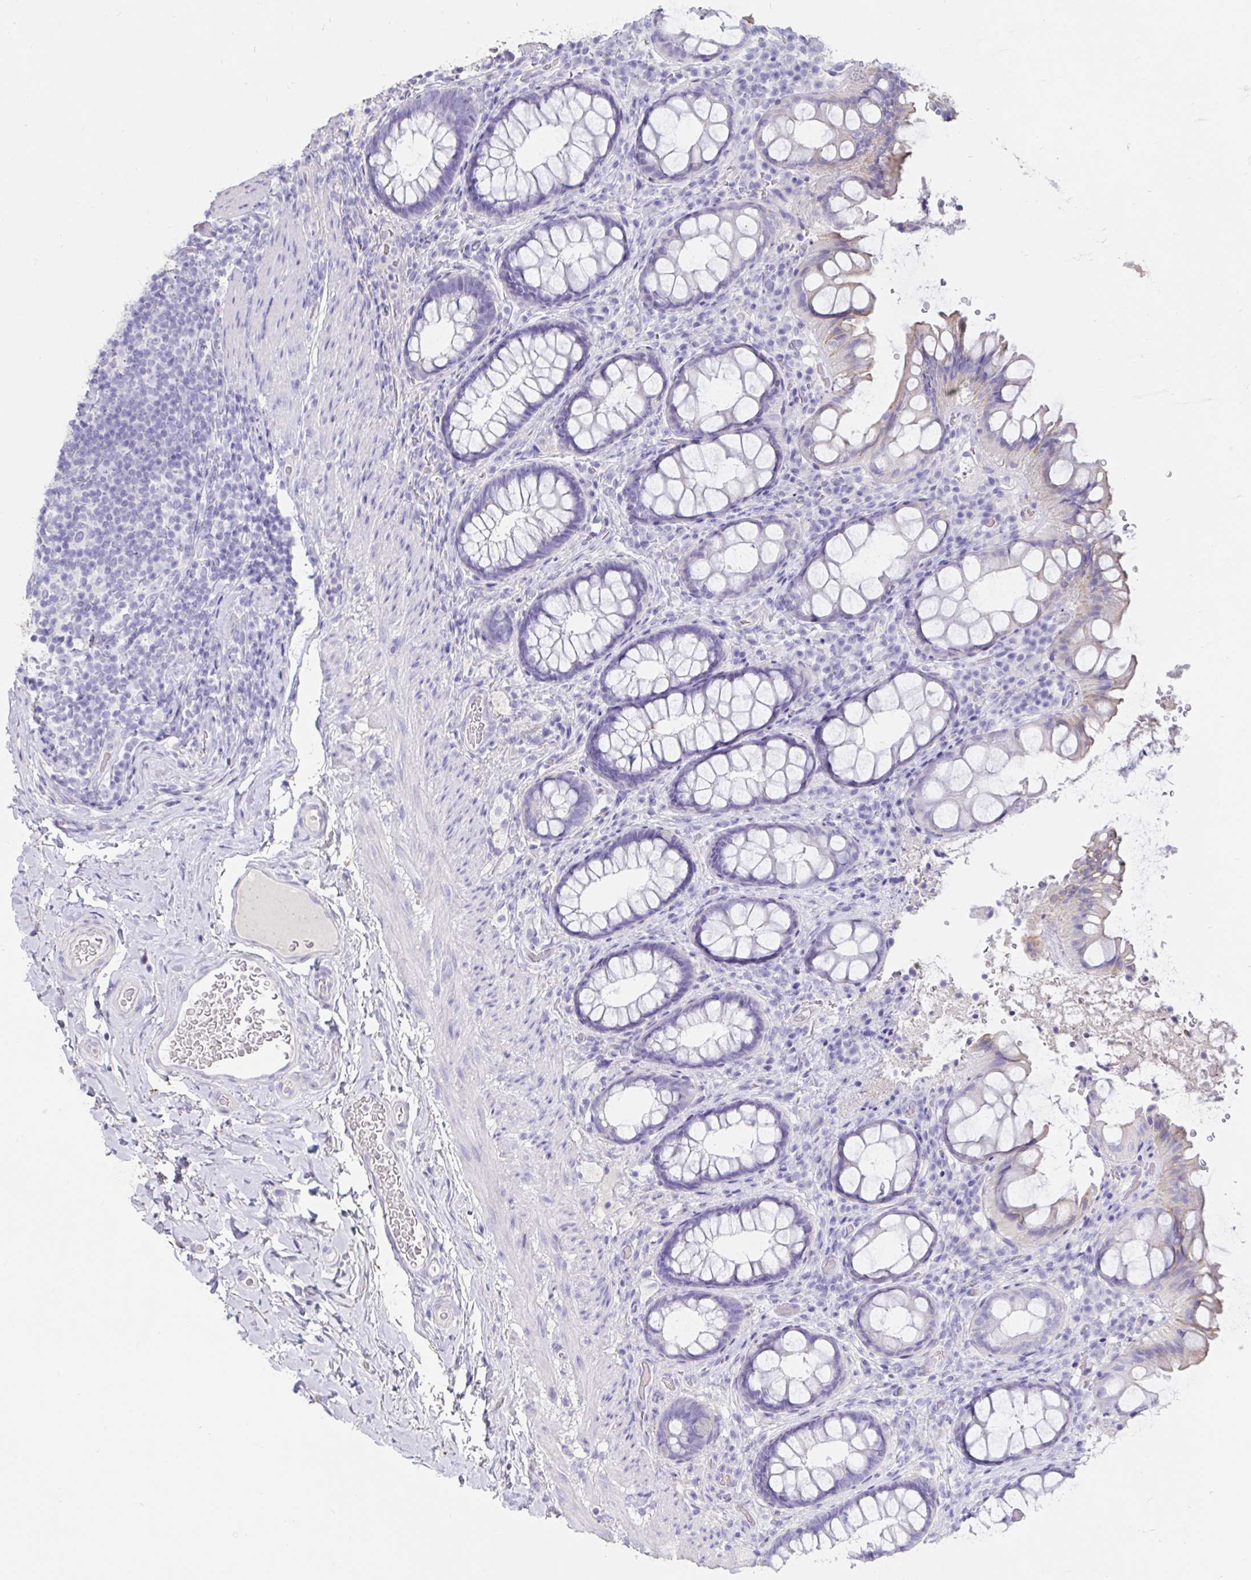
{"staining": {"intensity": "negative", "quantity": "none", "location": "none"}, "tissue": "rectum", "cell_type": "Glandular cells", "image_type": "normal", "snomed": [{"axis": "morphology", "description": "Normal tissue, NOS"}, {"axis": "topography", "description": "Rectum"}, {"axis": "topography", "description": "Peripheral nerve tissue"}], "caption": "A high-resolution photomicrograph shows immunohistochemistry staining of normal rectum, which displays no significant expression in glandular cells.", "gene": "TNNC1", "patient": {"sex": "female", "age": 69}}